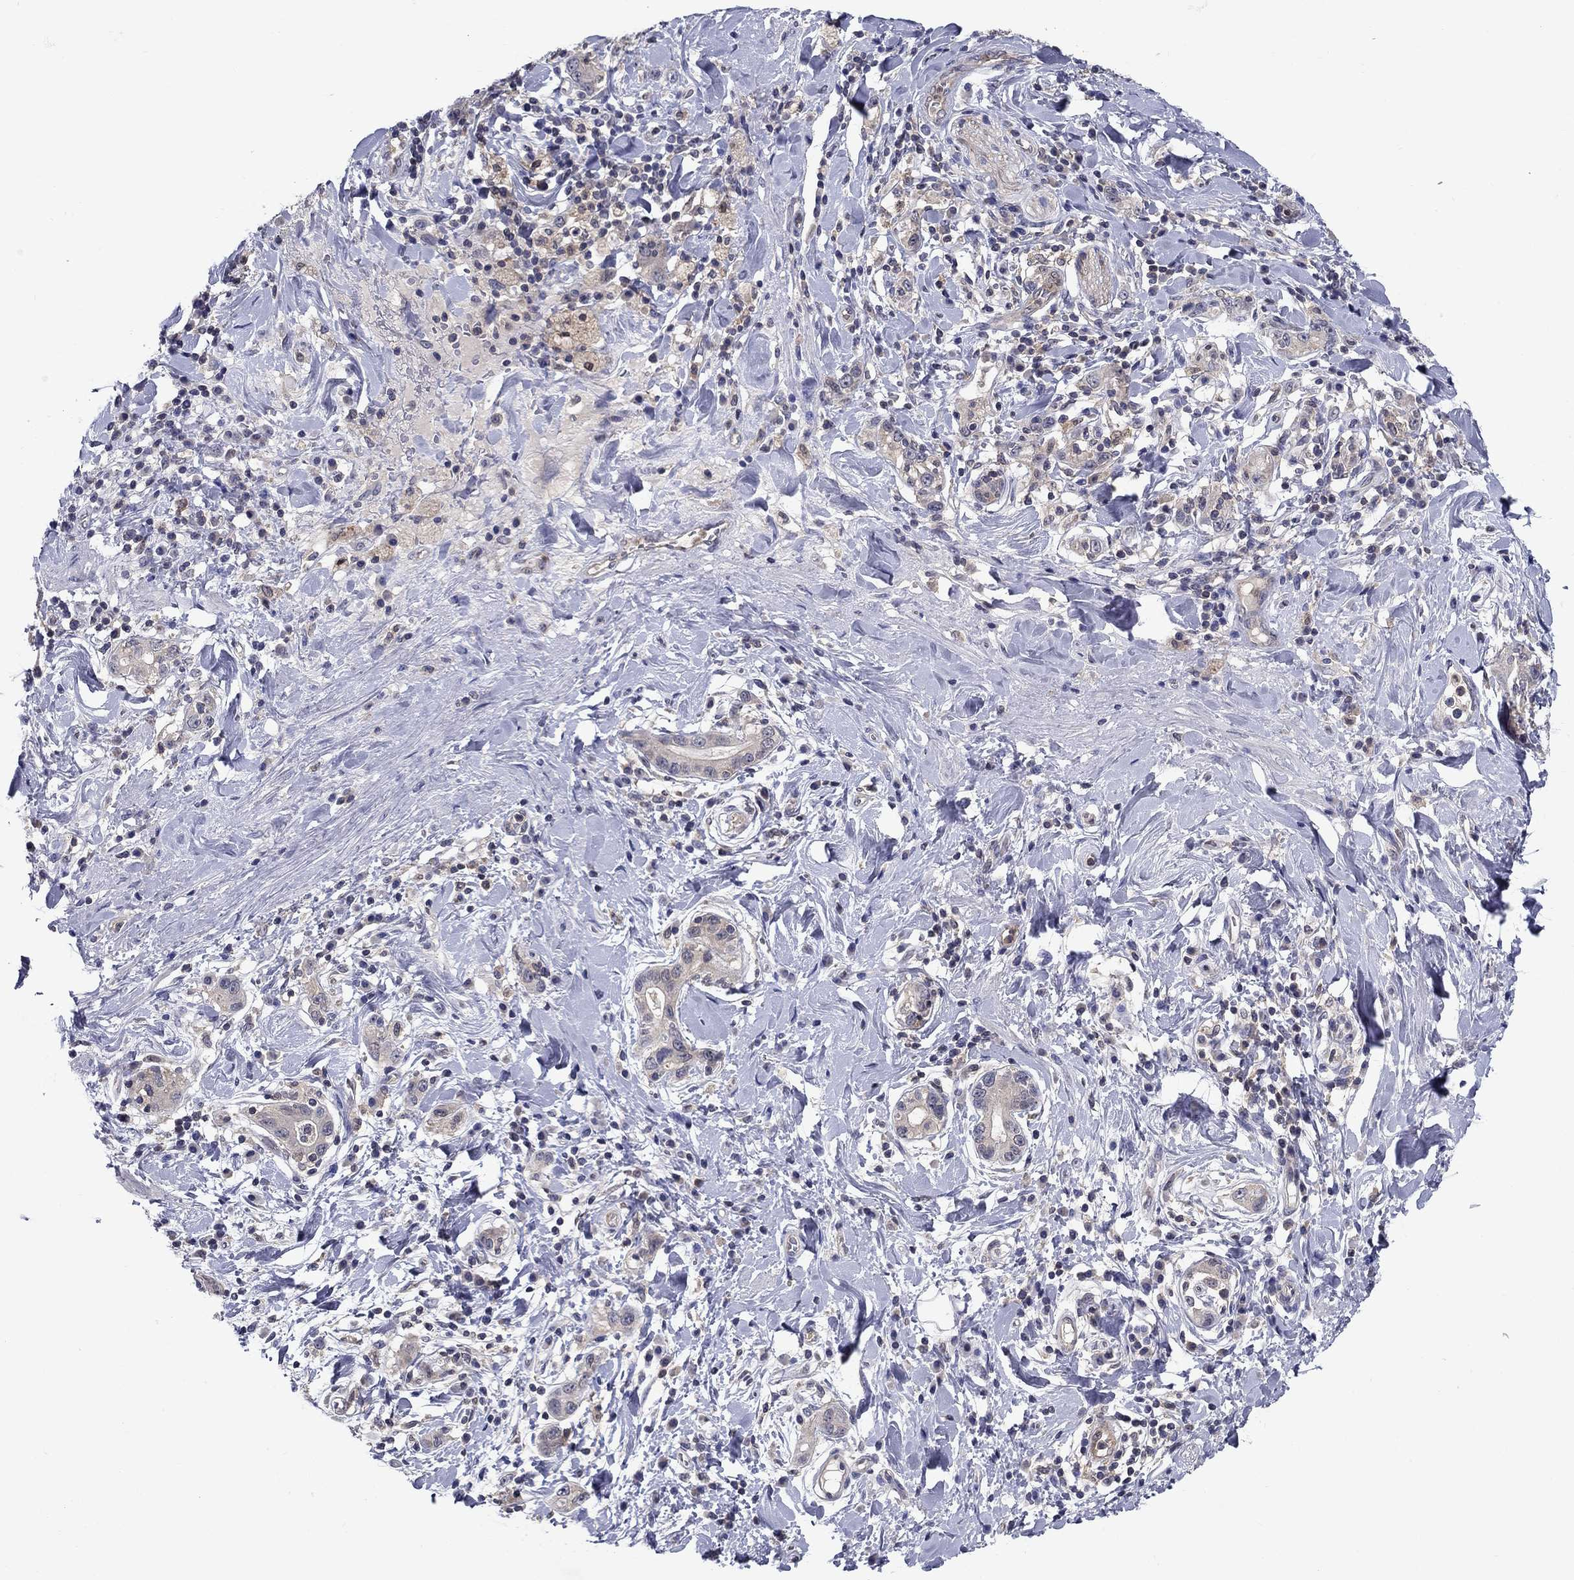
{"staining": {"intensity": "negative", "quantity": "none", "location": "none"}, "tissue": "stomach cancer", "cell_type": "Tumor cells", "image_type": "cancer", "snomed": [{"axis": "morphology", "description": "Adenocarcinoma, NOS"}, {"axis": "topography", "description": "Stomach"}], "caption": "An image of human stomach adenocarcinoma is negative for staining in tumor cells.", "gene": "GLTP", "patient": {"sex": "male", "age": 79}}